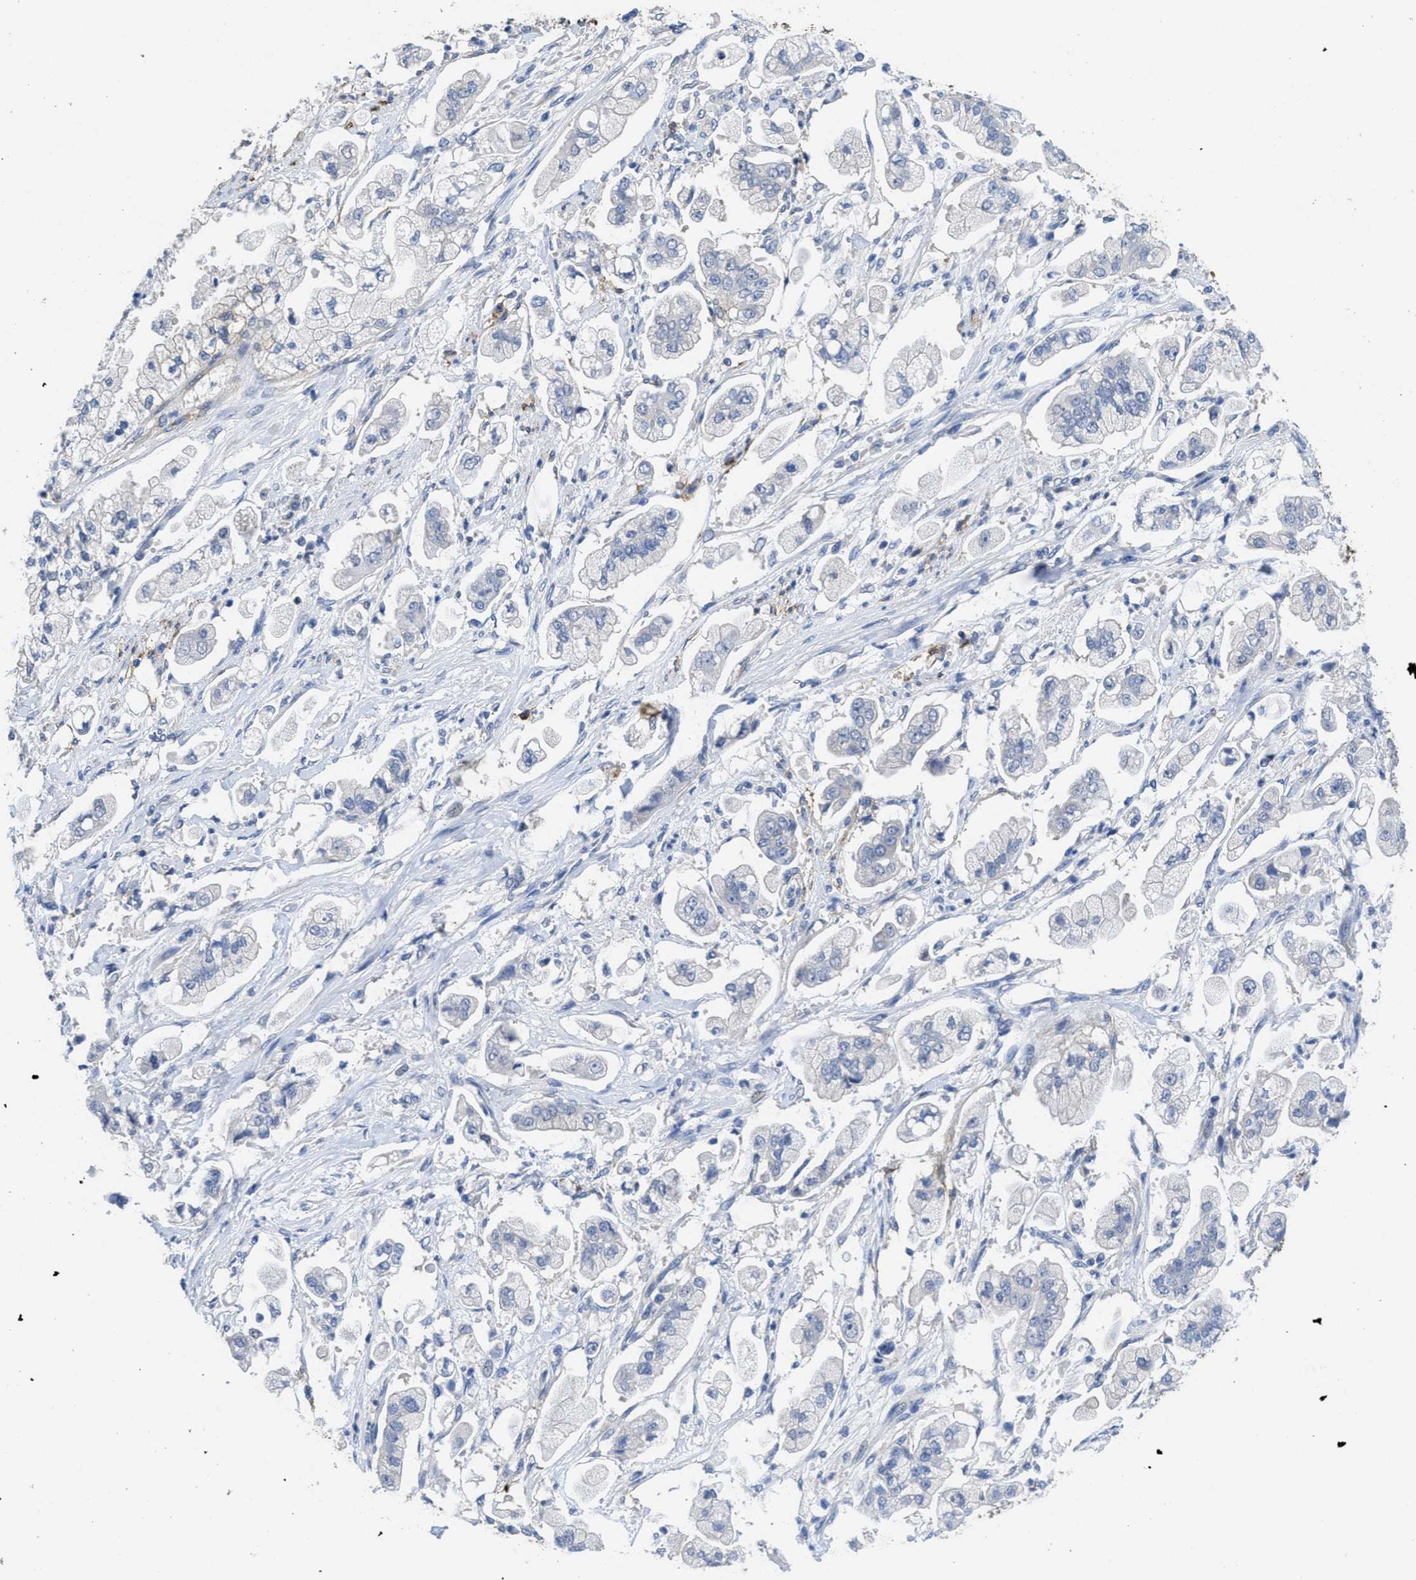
{"staining": {"intensity": "negative", "quantity": "none", "location": "none"}, "tissue": "stomach cancer", "cell_type": "Tumor cells", "image_type": "cancer", "snomed": [{"axis": "morphology", "description": "Adenocarcinoma, NOS"}, {"axis": "topography", "description": "Stomach"}], "caption": "Stomach adenocarcinoma was stained to show a protein in brown. There is no significant positivity in tumor cells.", "gene": "CA9", "patient": {"sex": "male", "age": 62}}